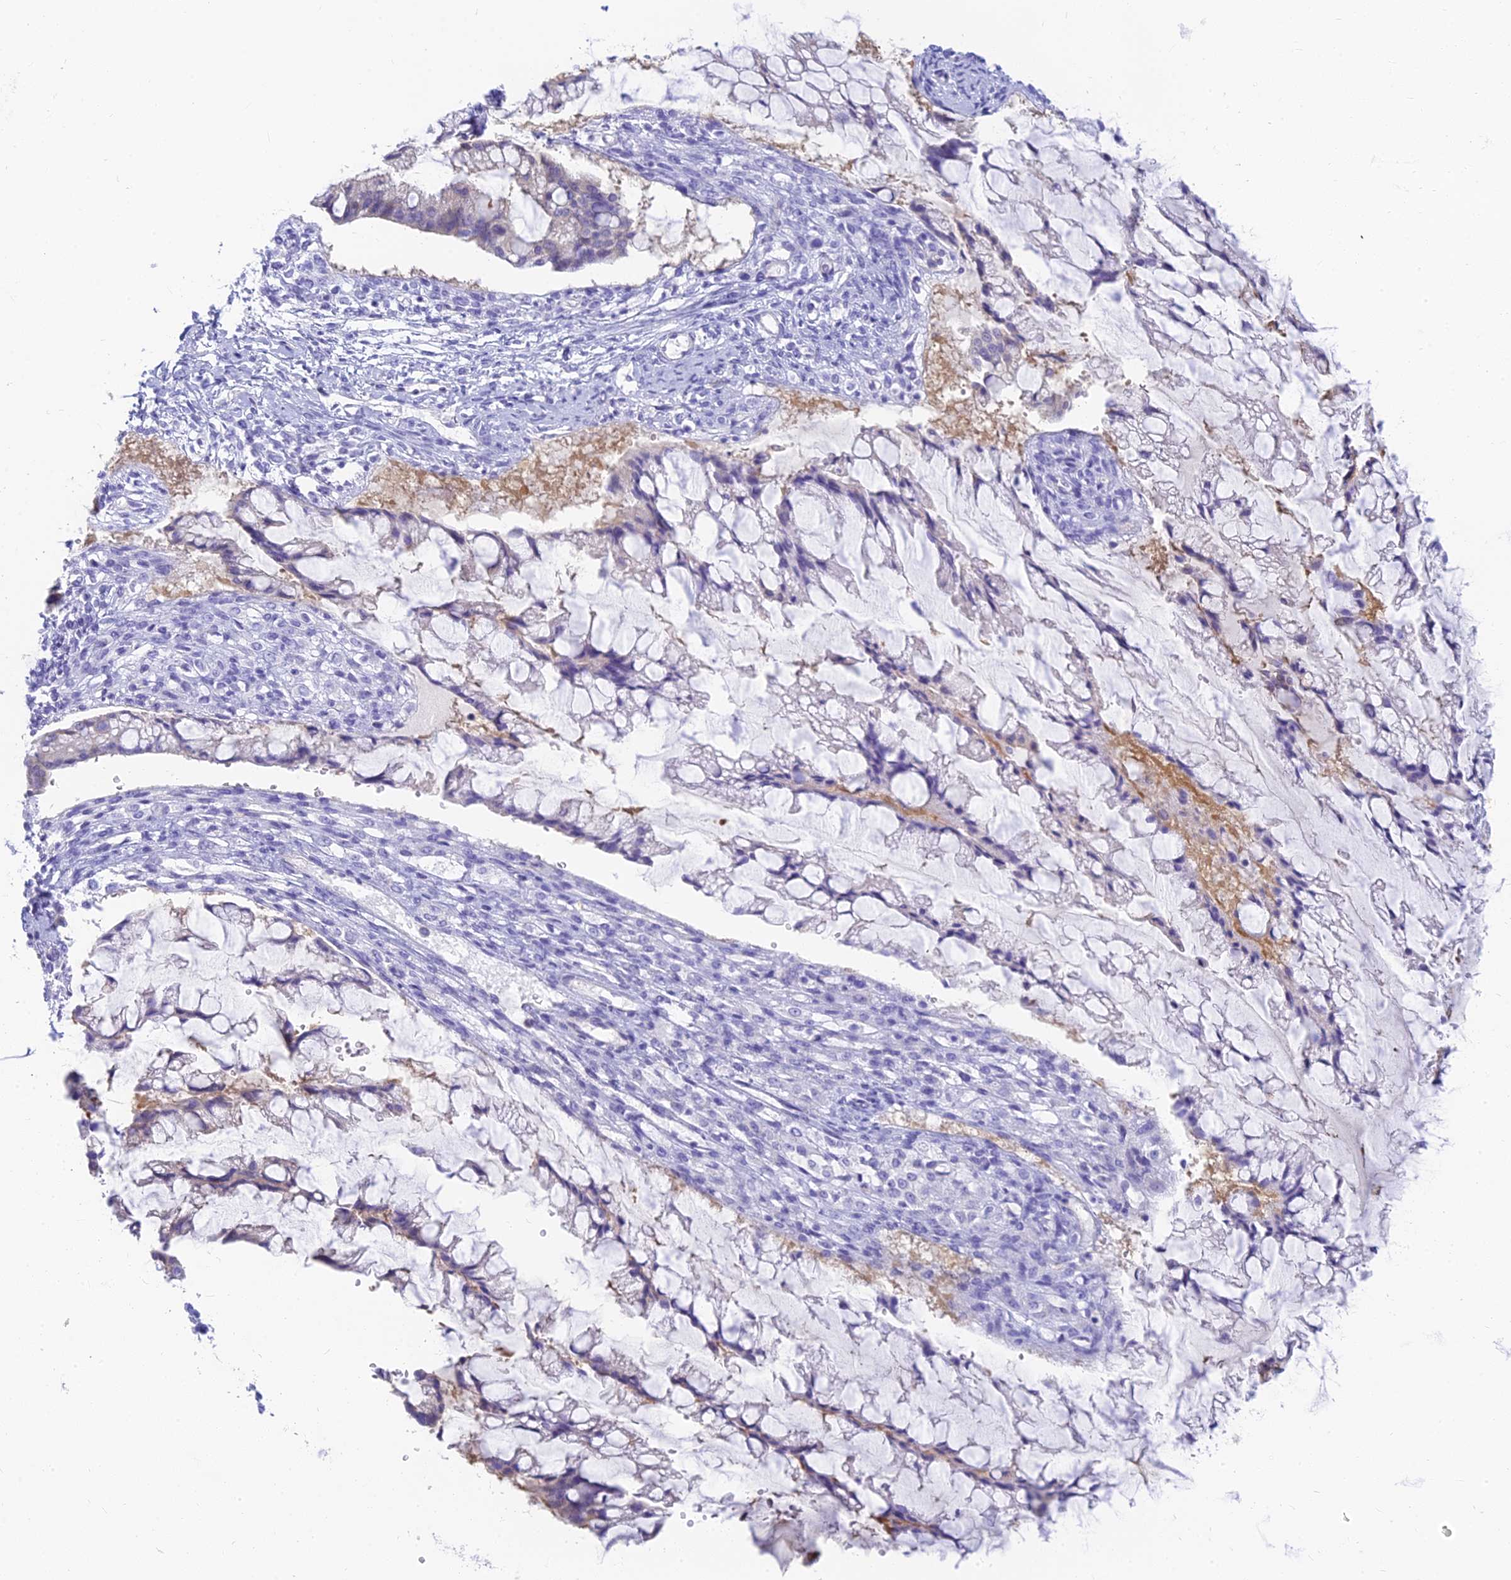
{"staining": {"intensity": "negative", "quantity": "none", "location": "none"}, "tissue": "ovarian cancer", "cell_type": "Tumor cells", "image_type": "cancer", "snomed": [{"axis": "morphology", "description": "Cystadenocarcinoma, mucinous, NOS"}, {"axis": "topography", "description": "Ovary"}], "caption": "The immunohistochemistry (IHC) image has no significant expression in tumor cells of ovarian cancer (mucinous cystadenocarcinoma) tissue. The staining was performed using DAB (3,3'-diaminobenzidine) to visualize the protein expression in brown, while the nuclei were stained in blue with hematoxylin (Magnification: 20x).", "gene": "STRN4", "patient": {"sex": "female", "age": 73}}